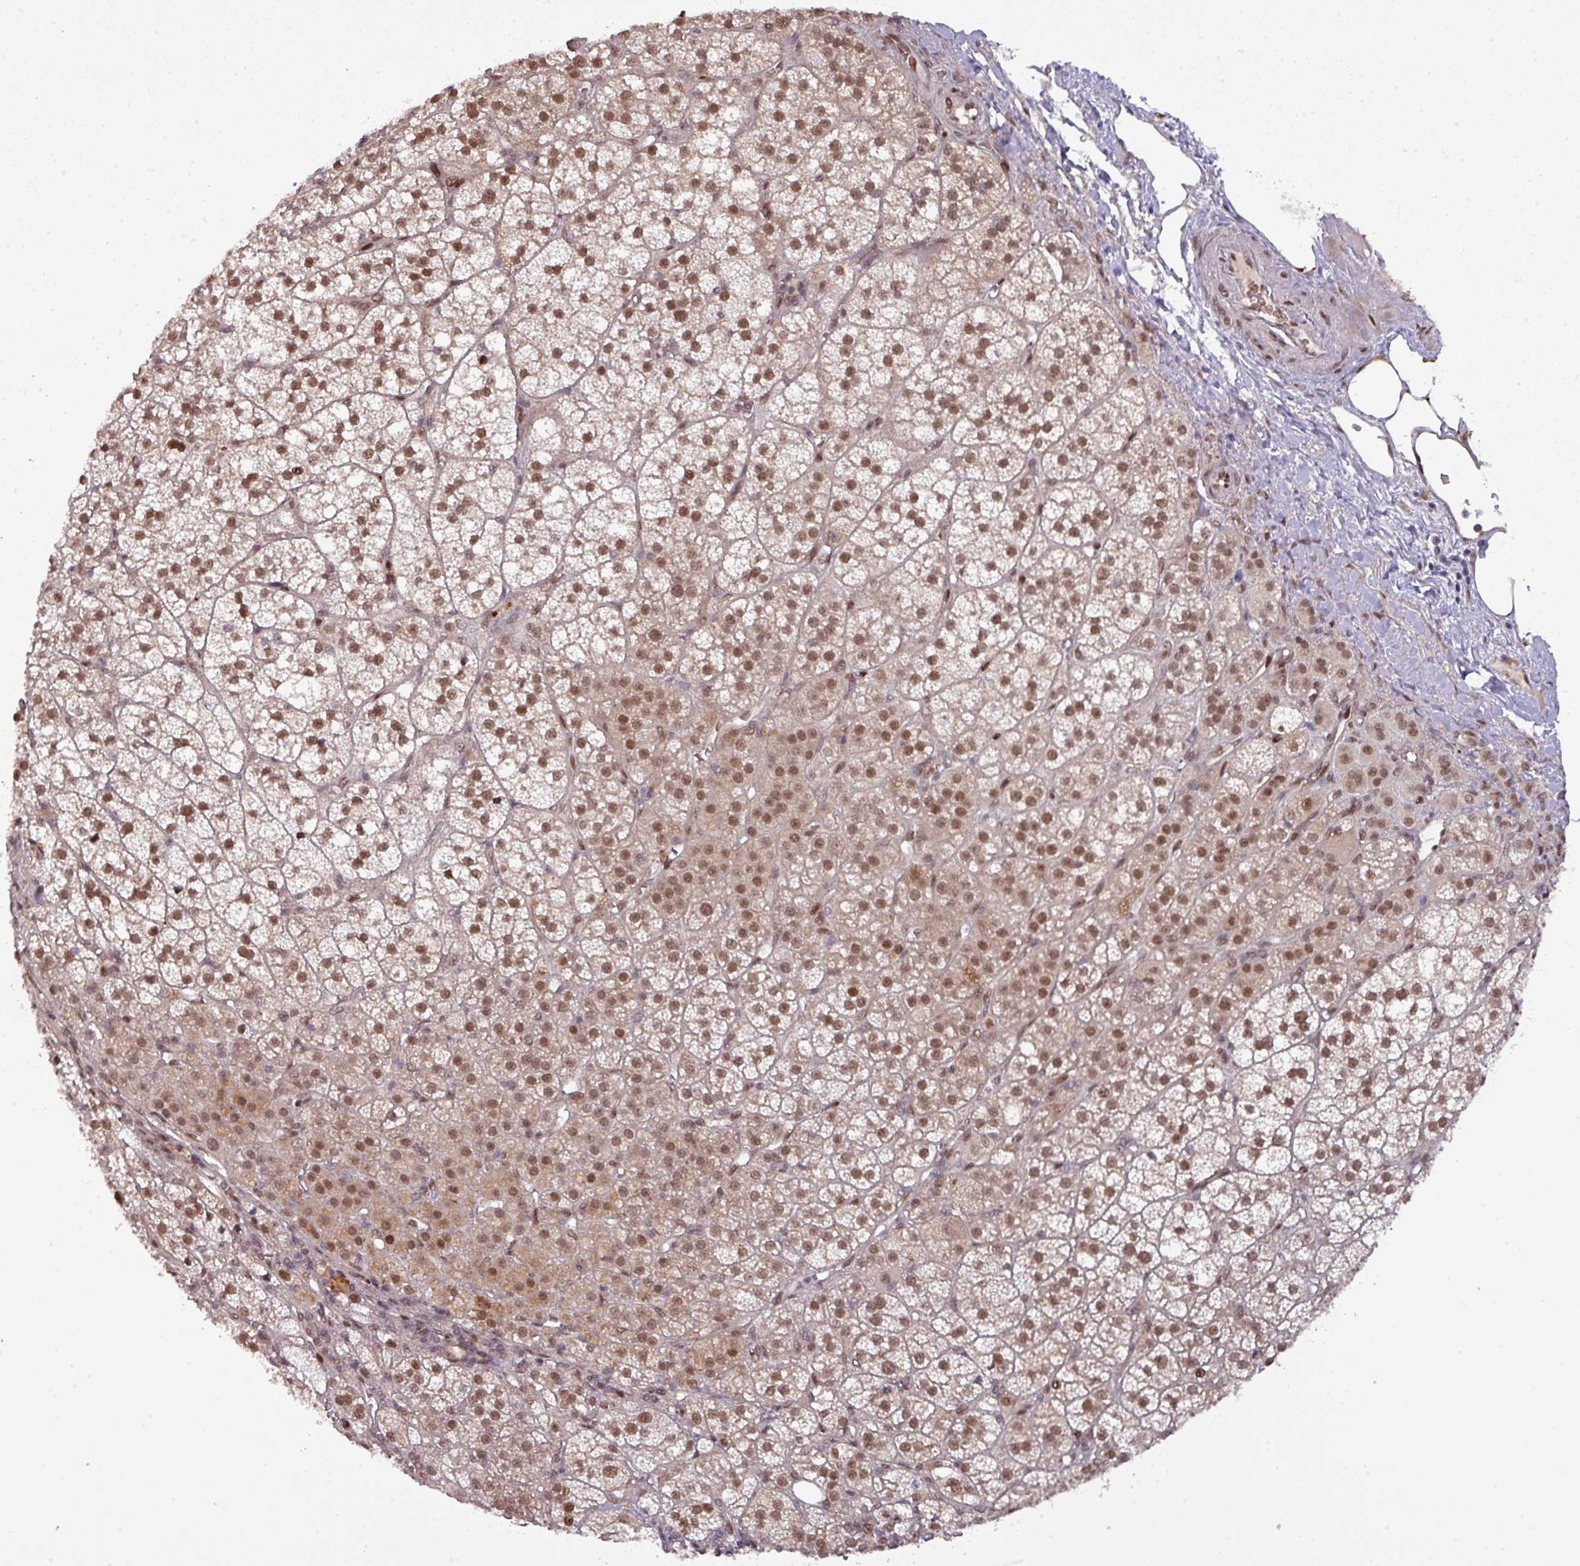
{"staining": {"intensity": "strong", "quantity": ">75%", "location": "cytoplasmic/membranous,nuclear"}, "tissue": "adrenal gland", "cell_type": "Glandular cells", "image_type": "normal", "snomed": [{"axis": "morphology", "description": "Normal tissue, NOS"}, {"axis": "topography", "description": "Adrenal gland"}], "caption": "DAB (3,3'-diaminobenzidine) immunohistochemical staining of unremarkable adrenal gland exhibits strong cytoplasmic/membranous,nuclear protein expression in about >75% of glandular cells.", "gene": "CIC", "patient": {"sex": "female", "age": 60}}